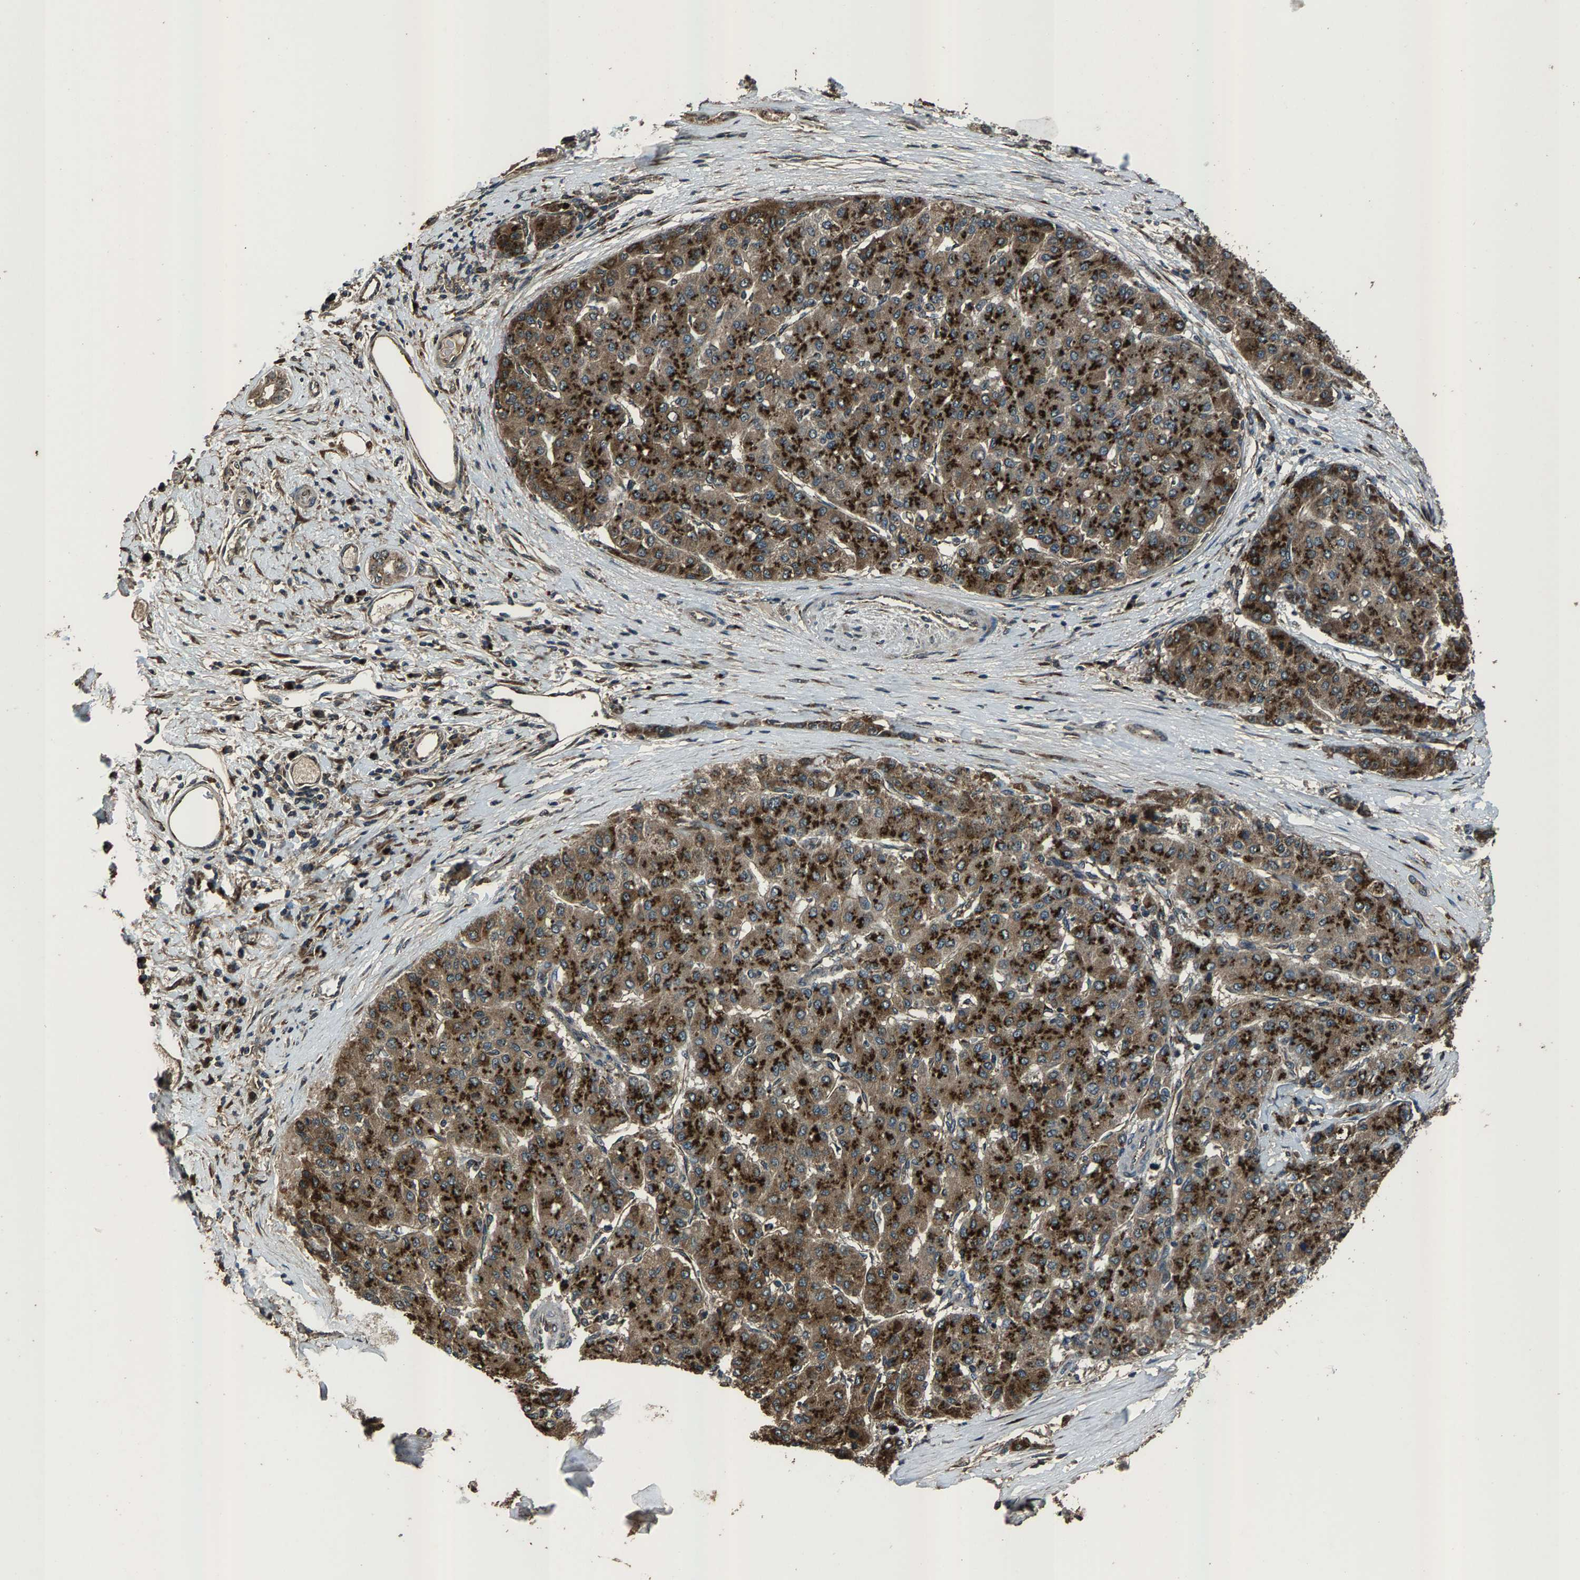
{"staining": {"intensity": "strong", "quantity": ">75%", "location": "cytoplasmic/membranous"}, "tissue": "liver cancer", "cell_type": "Tumor cells", "image_type": "cancer", "snomed": [{"axis": "morphology", "description": "Carcinoma, Hepatocellular, NOS"}, {"axis": "topography", "description": "Liver"}], "caption": "Protein expression by IHC shows strong cytoplasmic/membranous expression in approximately >75% of tumor cells in liver hepatocellular carcinoma. (DAB IHC, brown staining for protein, blue staining for nuclei).", "gene": "SLC38A10", "patient": {"sex": "male", "age": 65}}